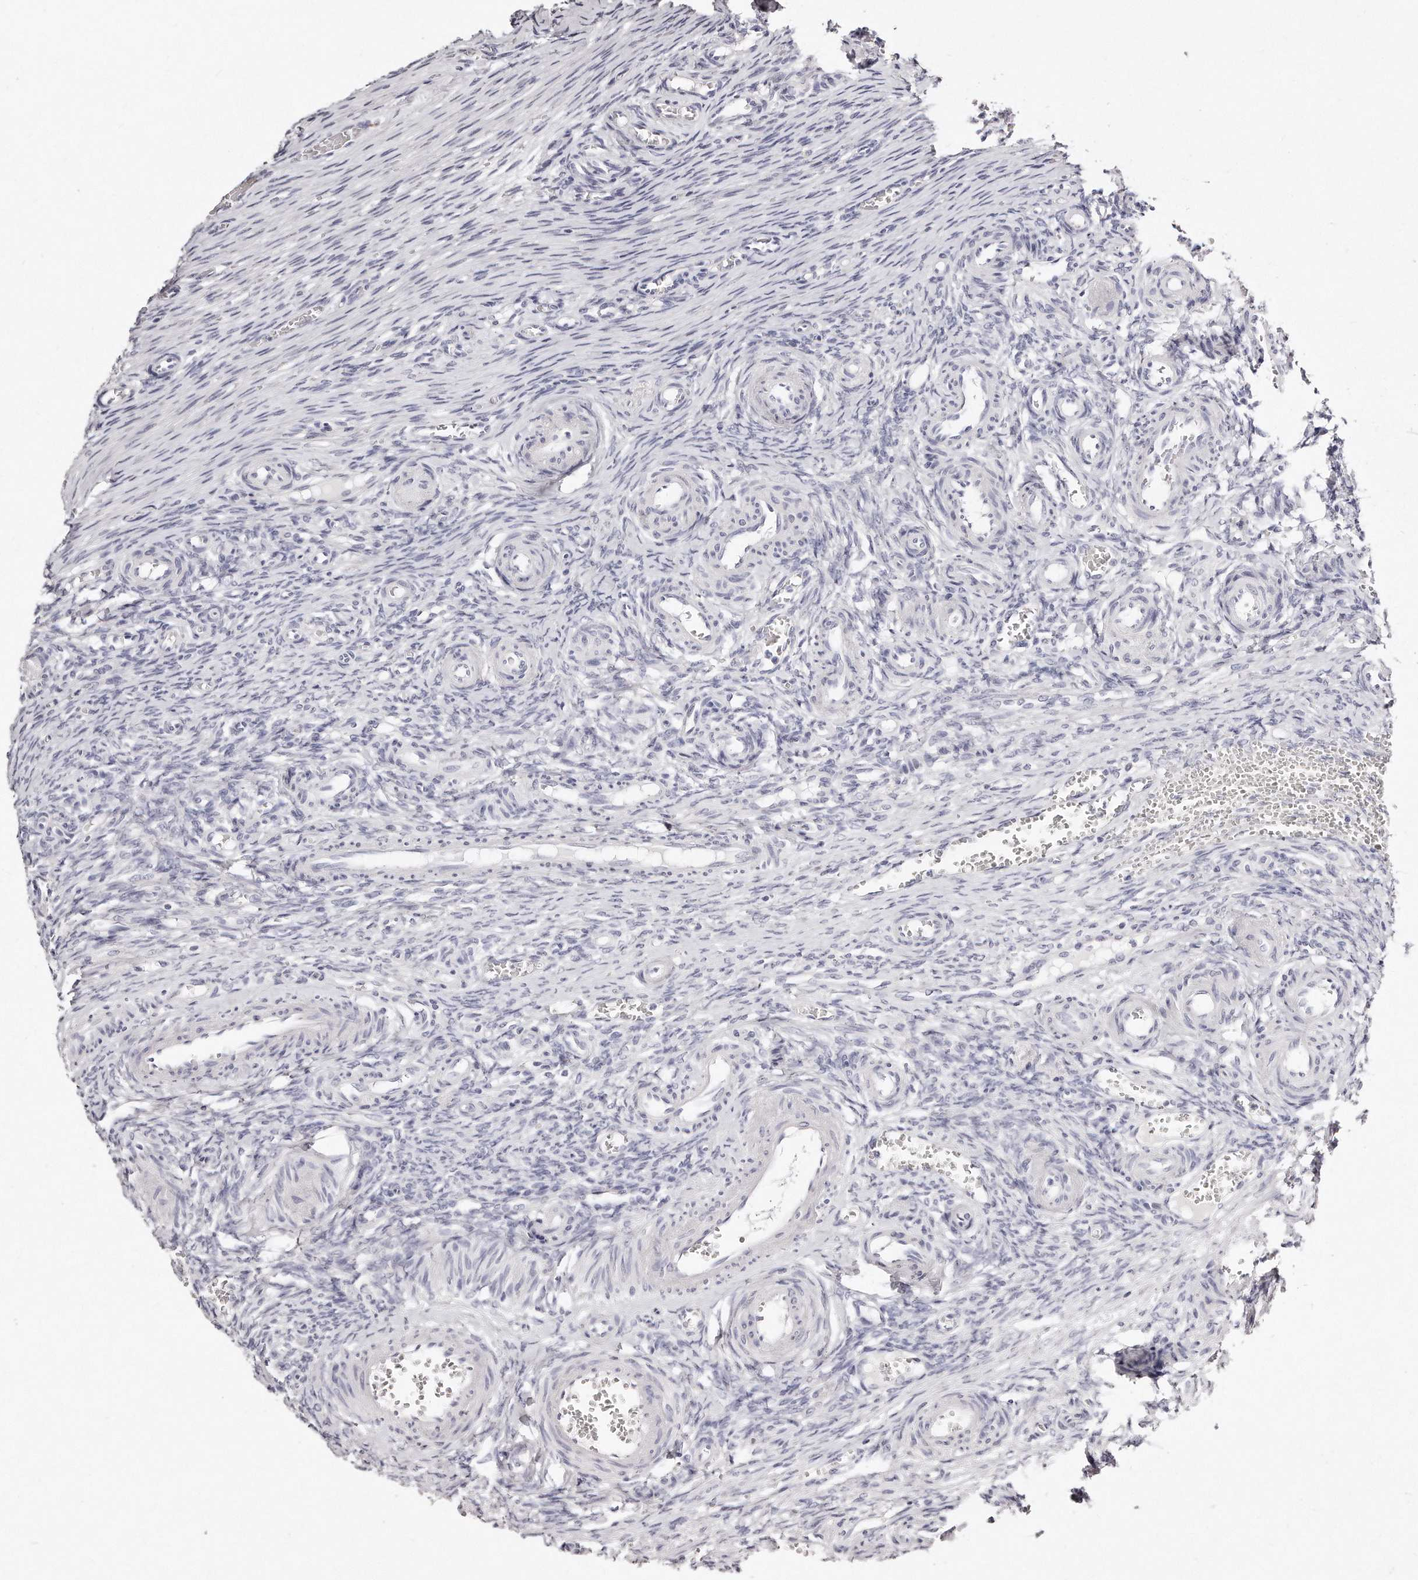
{"staining": {"intensity": "negative", "quantity": "none", "location": "none"}, "tissue": "ovary", "cell_type": "Ovarian stroma cells", "image_type": "normal", "snomed": [{"axis": "morphology", "description": "Adenocarcinoma, NOS"}, {"axis": "topography", "description": "Endometrium"}], "caption": "DAB immunohistochemical staining of normal human ovary reveals no significant positivity in ovarian stroma cells.", "gene": "GDA", "patient": {"sex": "female", "age": 32}}